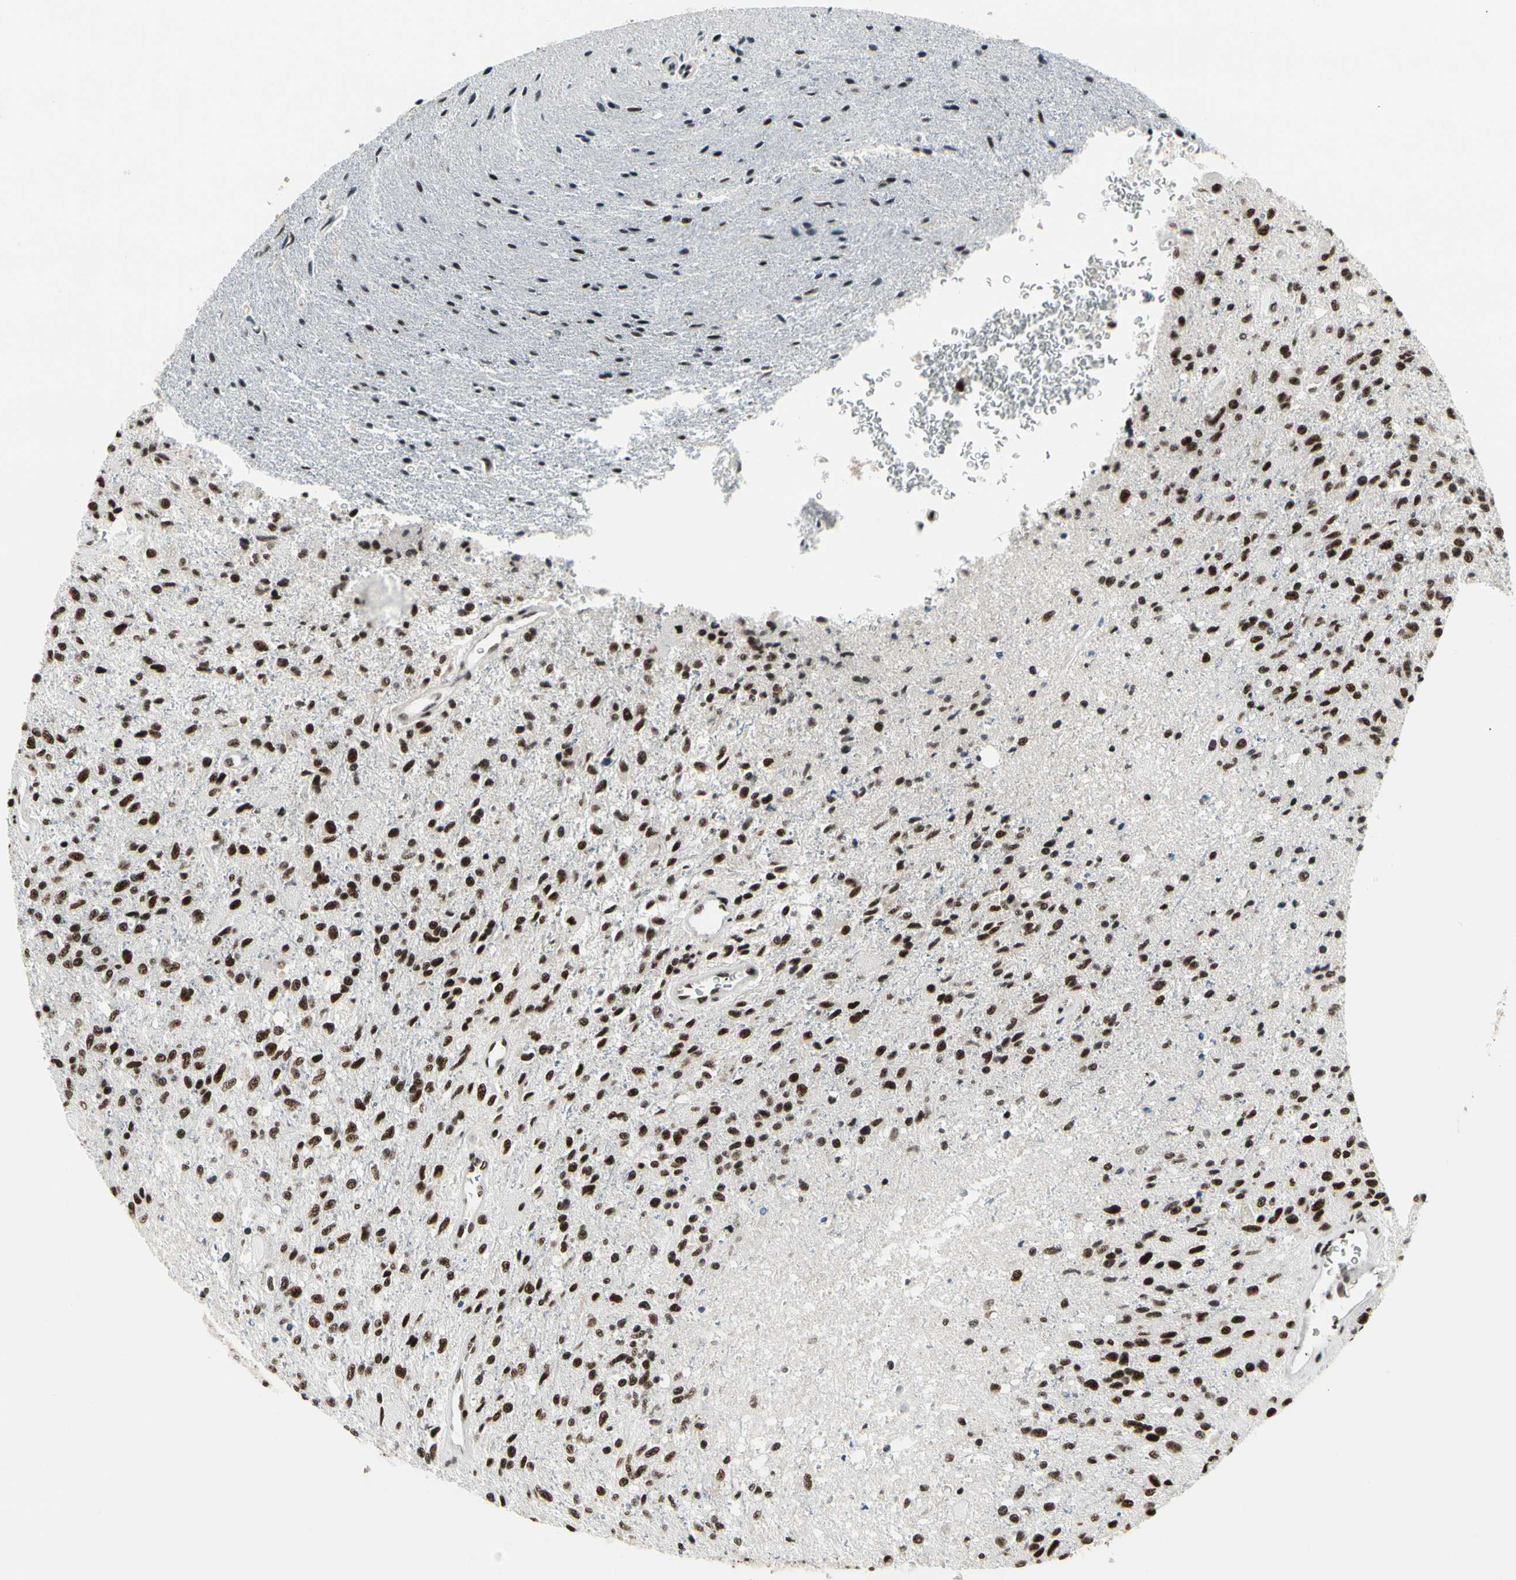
{"staining": {"intensity": "strong", "quantity": ">75%", "location": "nuclear"}, "tissue": "glioma", "cell_type": "Tumor cells", "image_type": "cancer", "snomed": [{"axis": "morphology", "description": "Normal tissue, NOS"}, {"axis": "morphology", "description": "Glioma, malignant, High grade"}, {"axis": "topography", "description": "Cerebral cortex"}], "caption": "Immunohistochemistry image of neoplastic tissue: glioma stained using immunohistochemistry (IHC) reveals high levels of strong protein expression localized specifically in the nuclear of tumor cells, appearing as a nuclear brown color.", "gene": "SRSF11", "patient": {"sex": "male", "age": 77}}